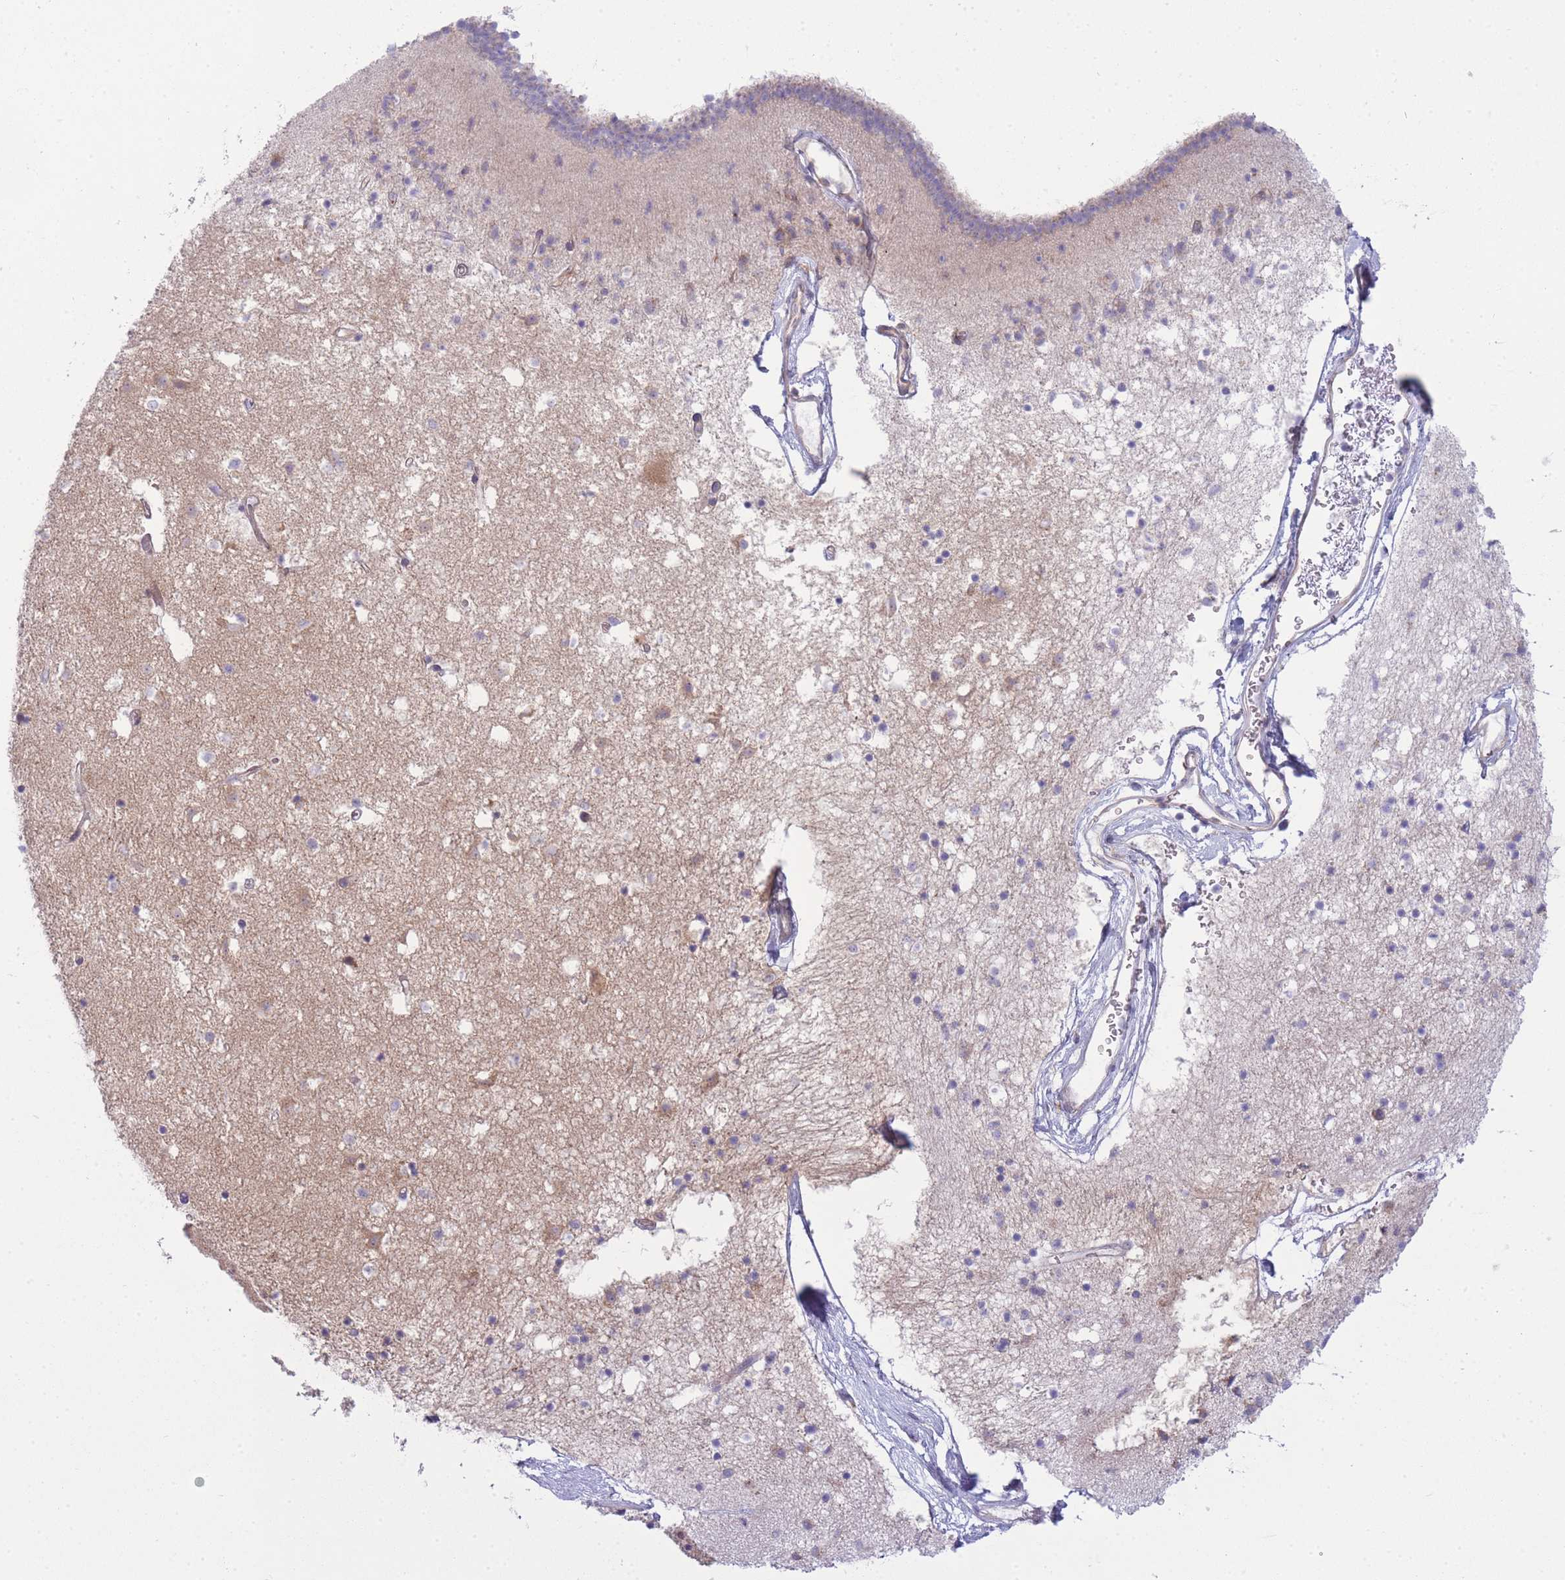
{"staining": {"intensity": "negative", "quantity": "none", "location": "none"}, "tissue": "caudate", "cell_type": "Glial cells", "image_type": "normal", "snomed": [{"axis": "morphology", "description": "Normal tissue, NOS"}, {"axis": "topography", "description": "Lateral ventricle wall"}], "caption": "The immunohistochemistry (IHC) micrograph has no significant staining in glial cells of caudate. The staining was performed using DAB to visualize the protein expression in brown, while the nuclei were stained in blue with hematoxylin (Magnification: 20x).", "gene": "PFDN6", "patient": {"sex": "male", "age": 58}}